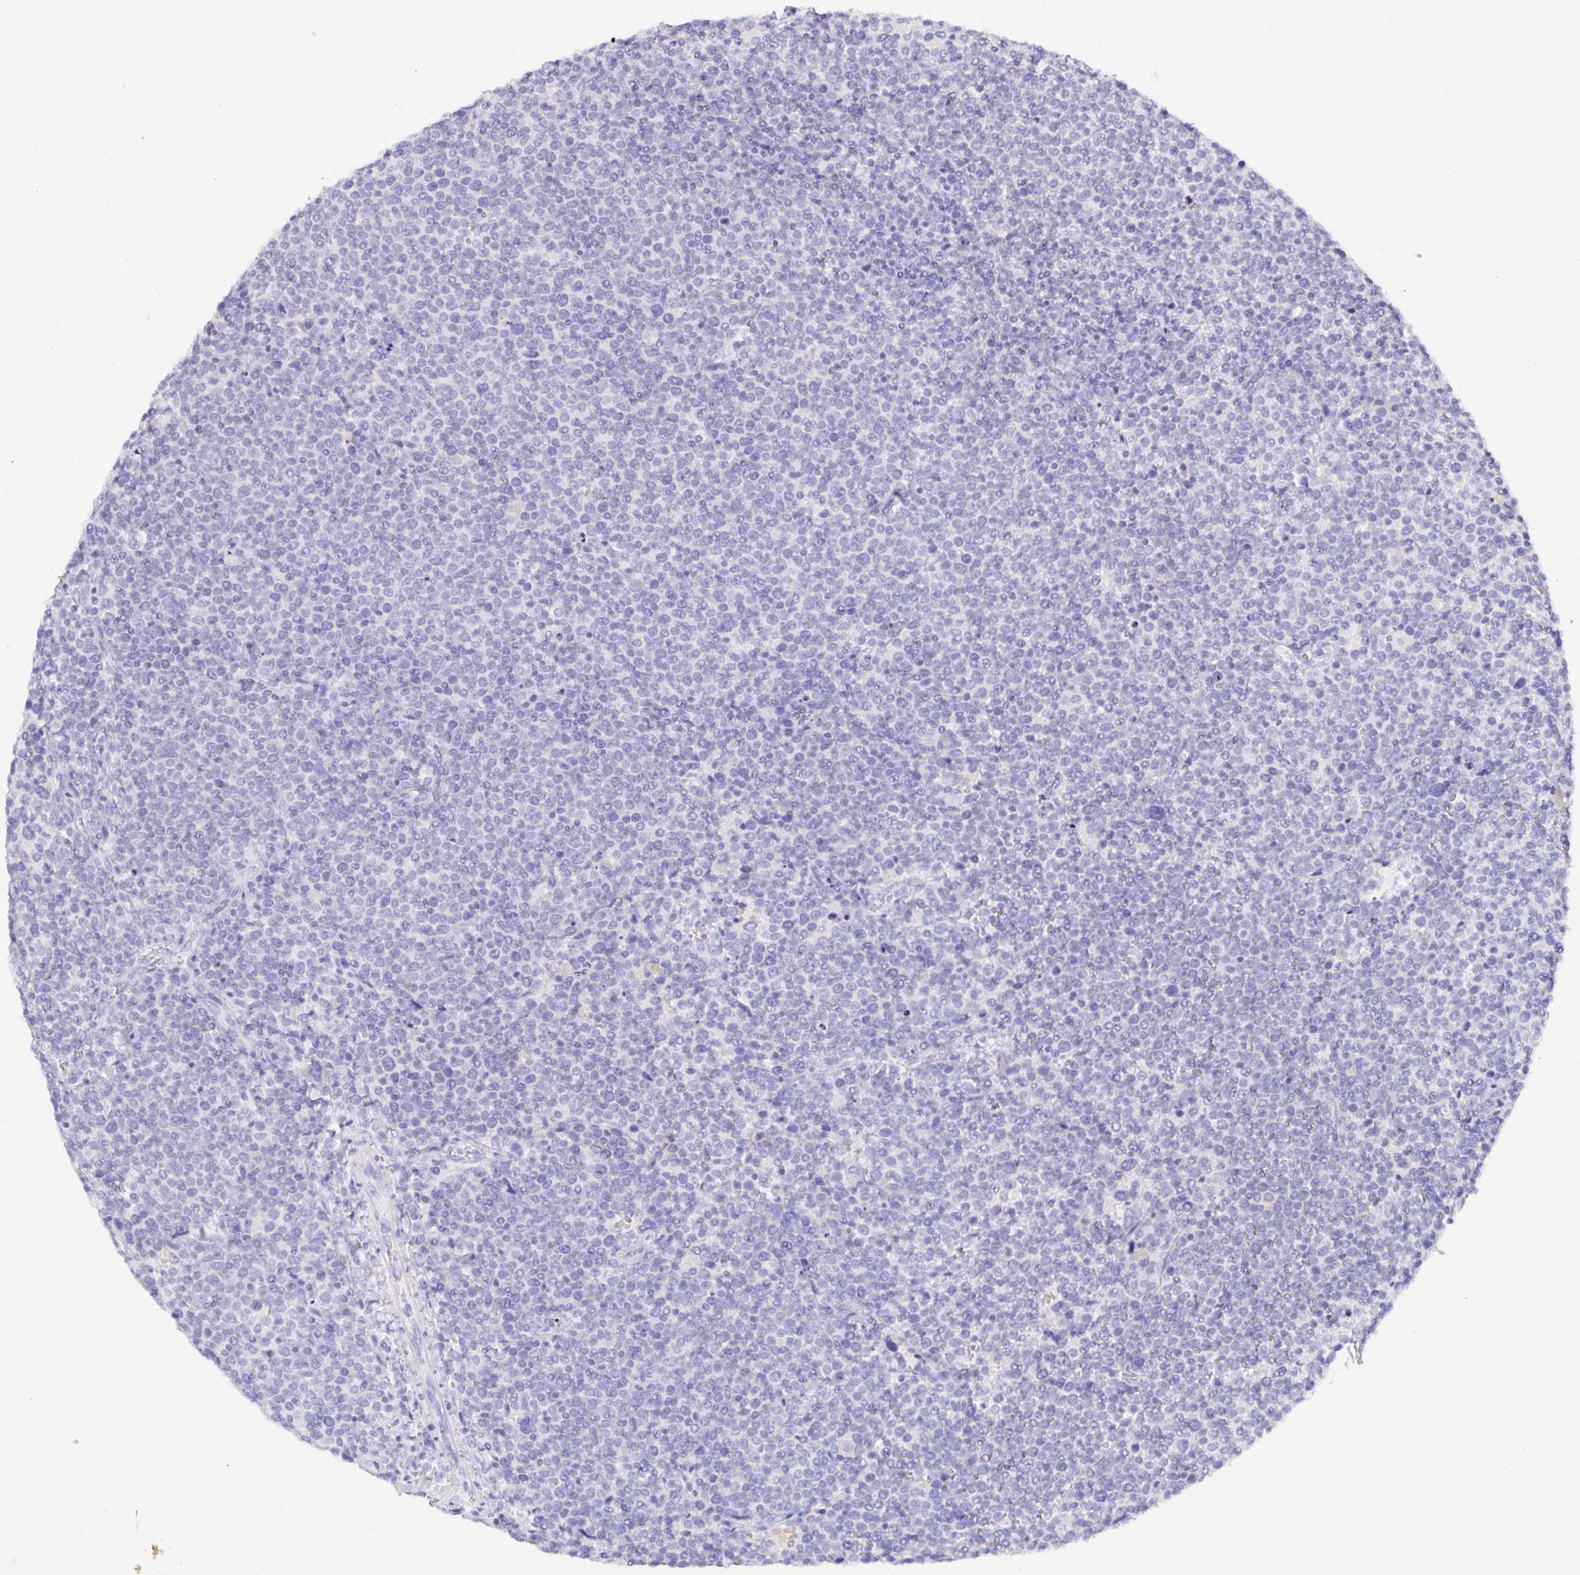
{"staining": {"intensity": "negative", "quantity": "none", "location": "none"}, "tissue": "lymphoma", "cell_type": "Tumor cells", "image_type": "cancer", "snomed": [{"axis": "morphology", "description": "Malignant lymphoma, non-Hodgkin's type, High grade"}, {"axis": "topography", "description": "Lymph node"}], "caption": "A photomicrograph of lymphoma stained for a protein demonstrates no brown staining in tumor cells.", "gene": "TPTE", "patient": {"sex": "male", "age": 61}}